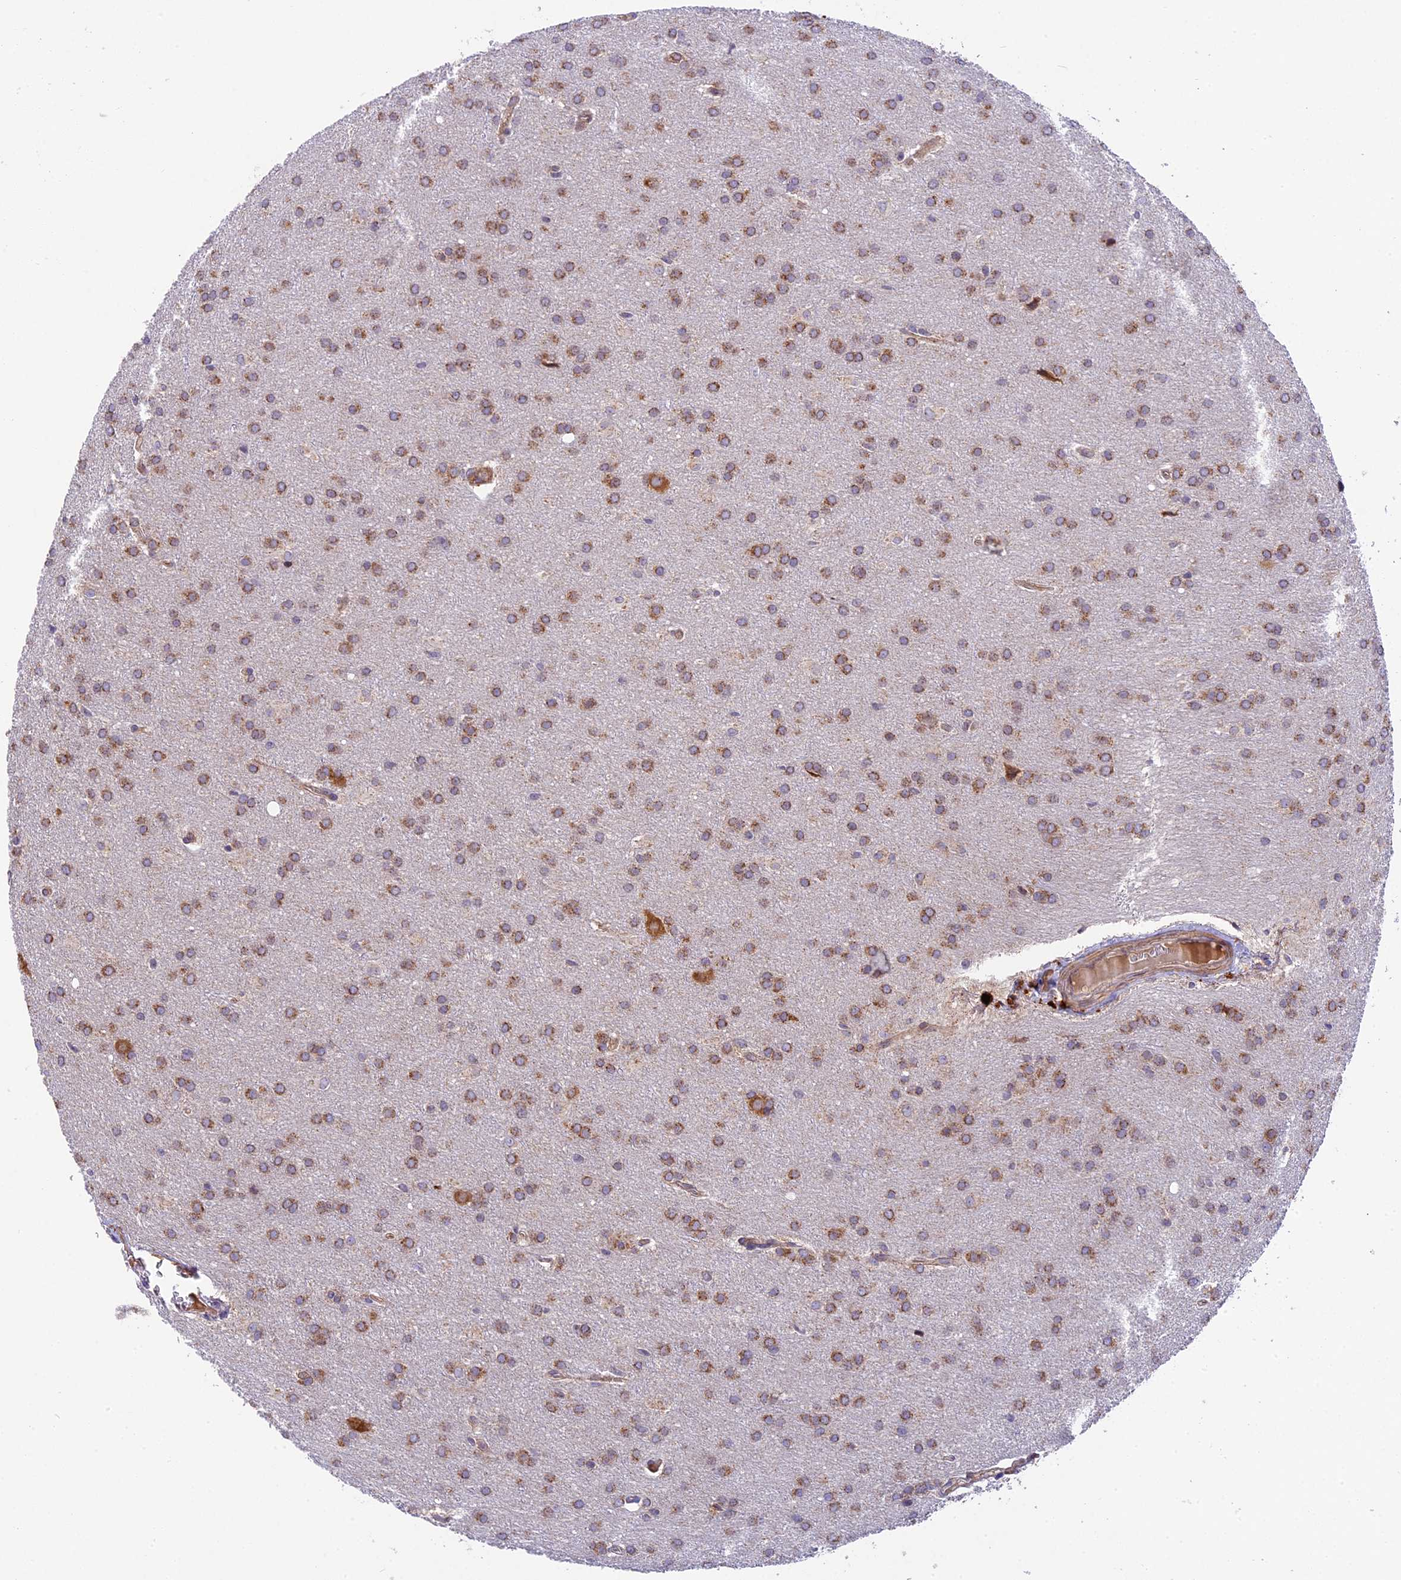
{"staining": {"intensity": "moderate", "quantity": ">75%", "location": "cytoplasmic/membranous"}, "tissue": "glioma", "cell_type": "Tumor cells", "image_type": "cancer", "snomed": [{"axis": "morphology", "description": "Glioma, malignant, Low grade"}, {"axis": "topography", "description": "Brain"}], "caption": "This is an image of IHC staining of malignant glioma (low-grade), which shows moderate expression in the cytoplasmic/membranous of tumor cells.", "gene": "CCSER1", "patient": {"sex": "female", "age": 32}}